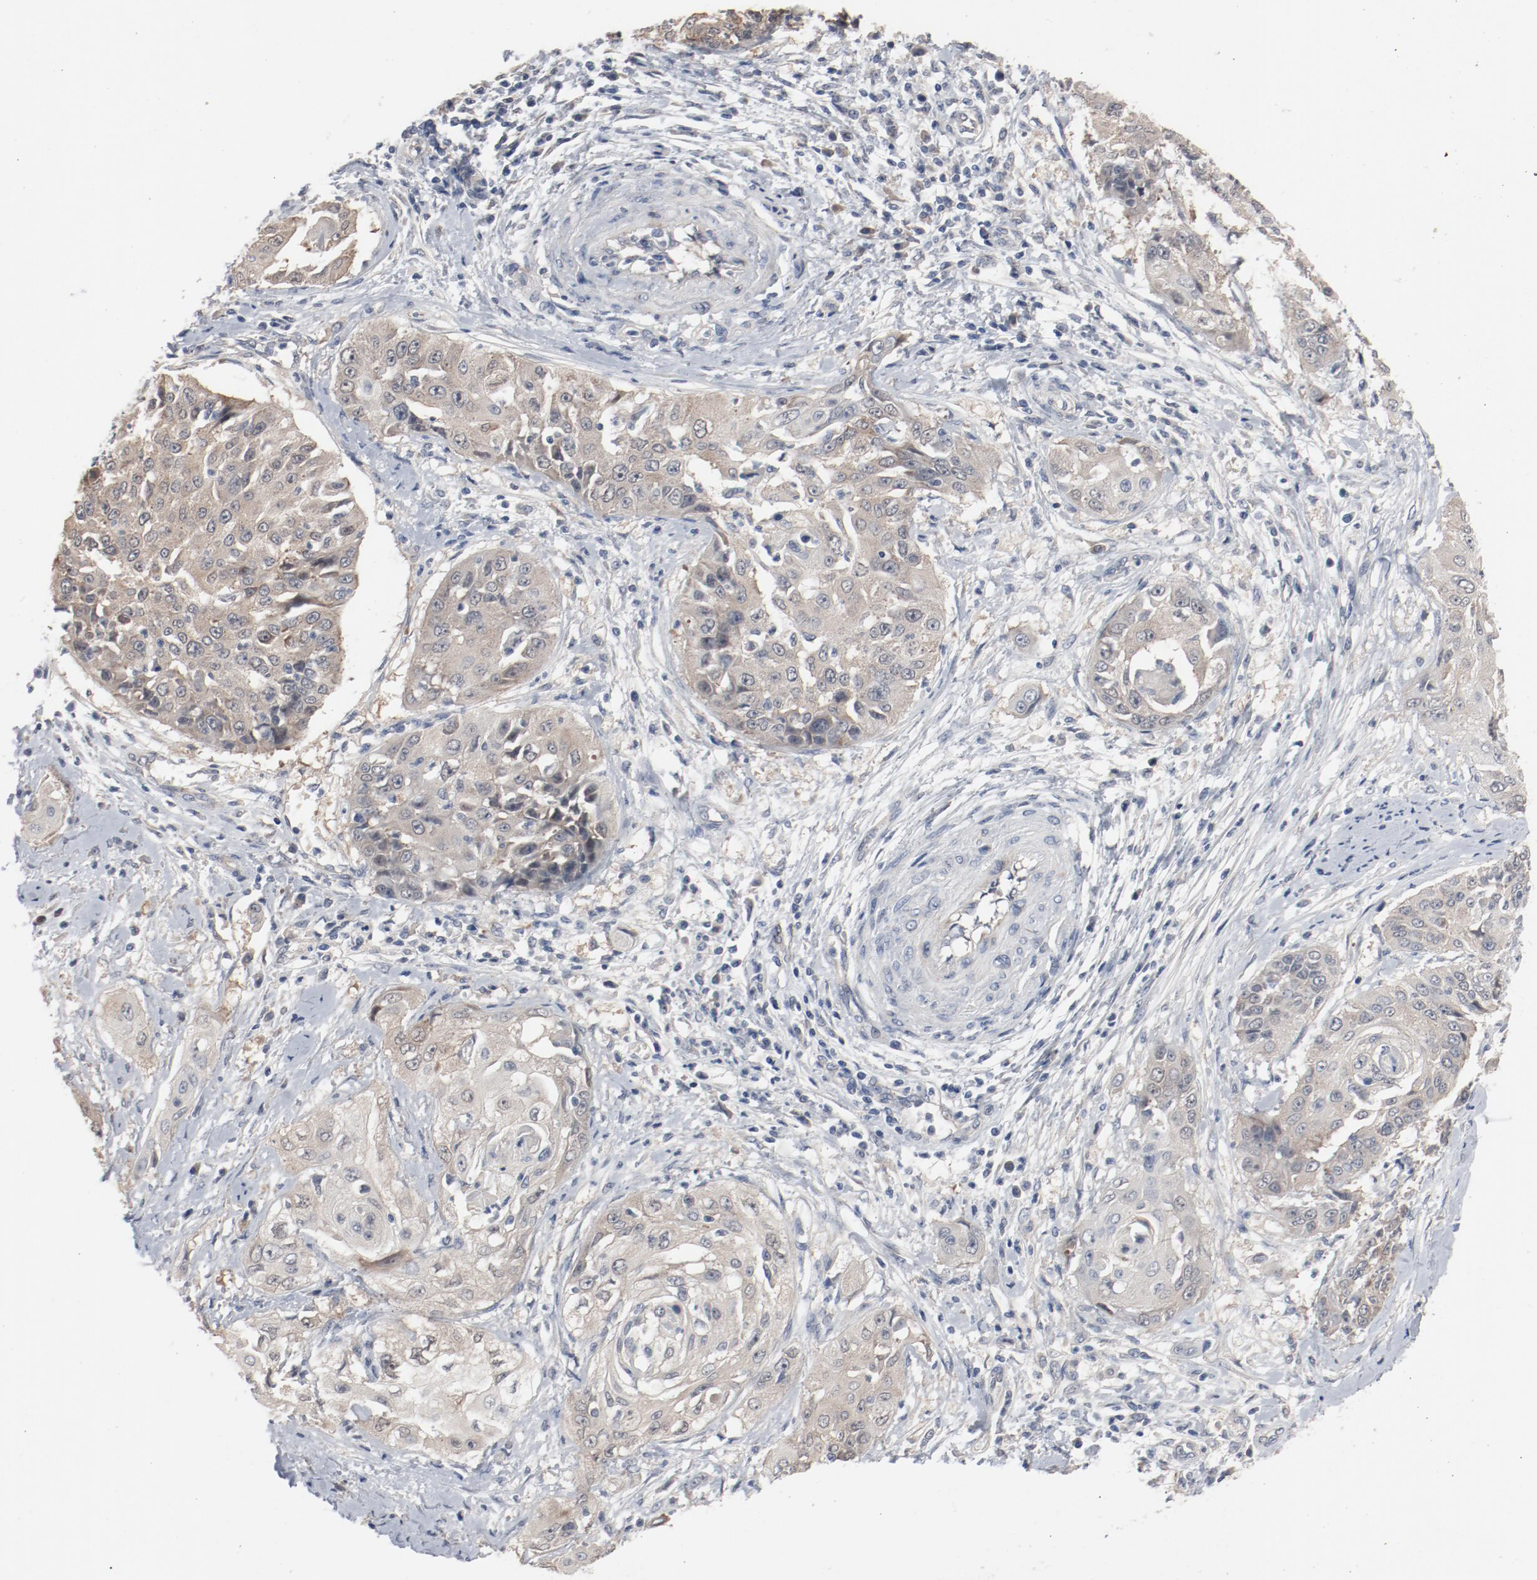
{"staining": {"intensity": "weak", "quantity": ">75%", "location": "cytoplasmic/membranous"}, "tissue": "cervical cancer", "cell_type": "Tumor cells", "image_type": "cancer", "snomed": [{"axis": "morphology", "description": "Squamous cell carcinoma, NOS"}, {"axis": "topography", "description": "Cervix"}], "caption": "Immunohistochemistry staining of squamous cell carcinoma (cervical), which shows low levels of weak cytoplasmic/membranous staining in about >75% of tumor cells indicating weak cytoplasmic/membranous protein positivity. The staining was performed using DAB (3,3'-diaminobenzidine) (brown) for protein detection and nuclei were counterstained in hematoxylin (blue).", "gene": "DNAL4", "patient": {"sex": "female", "age": 64}}